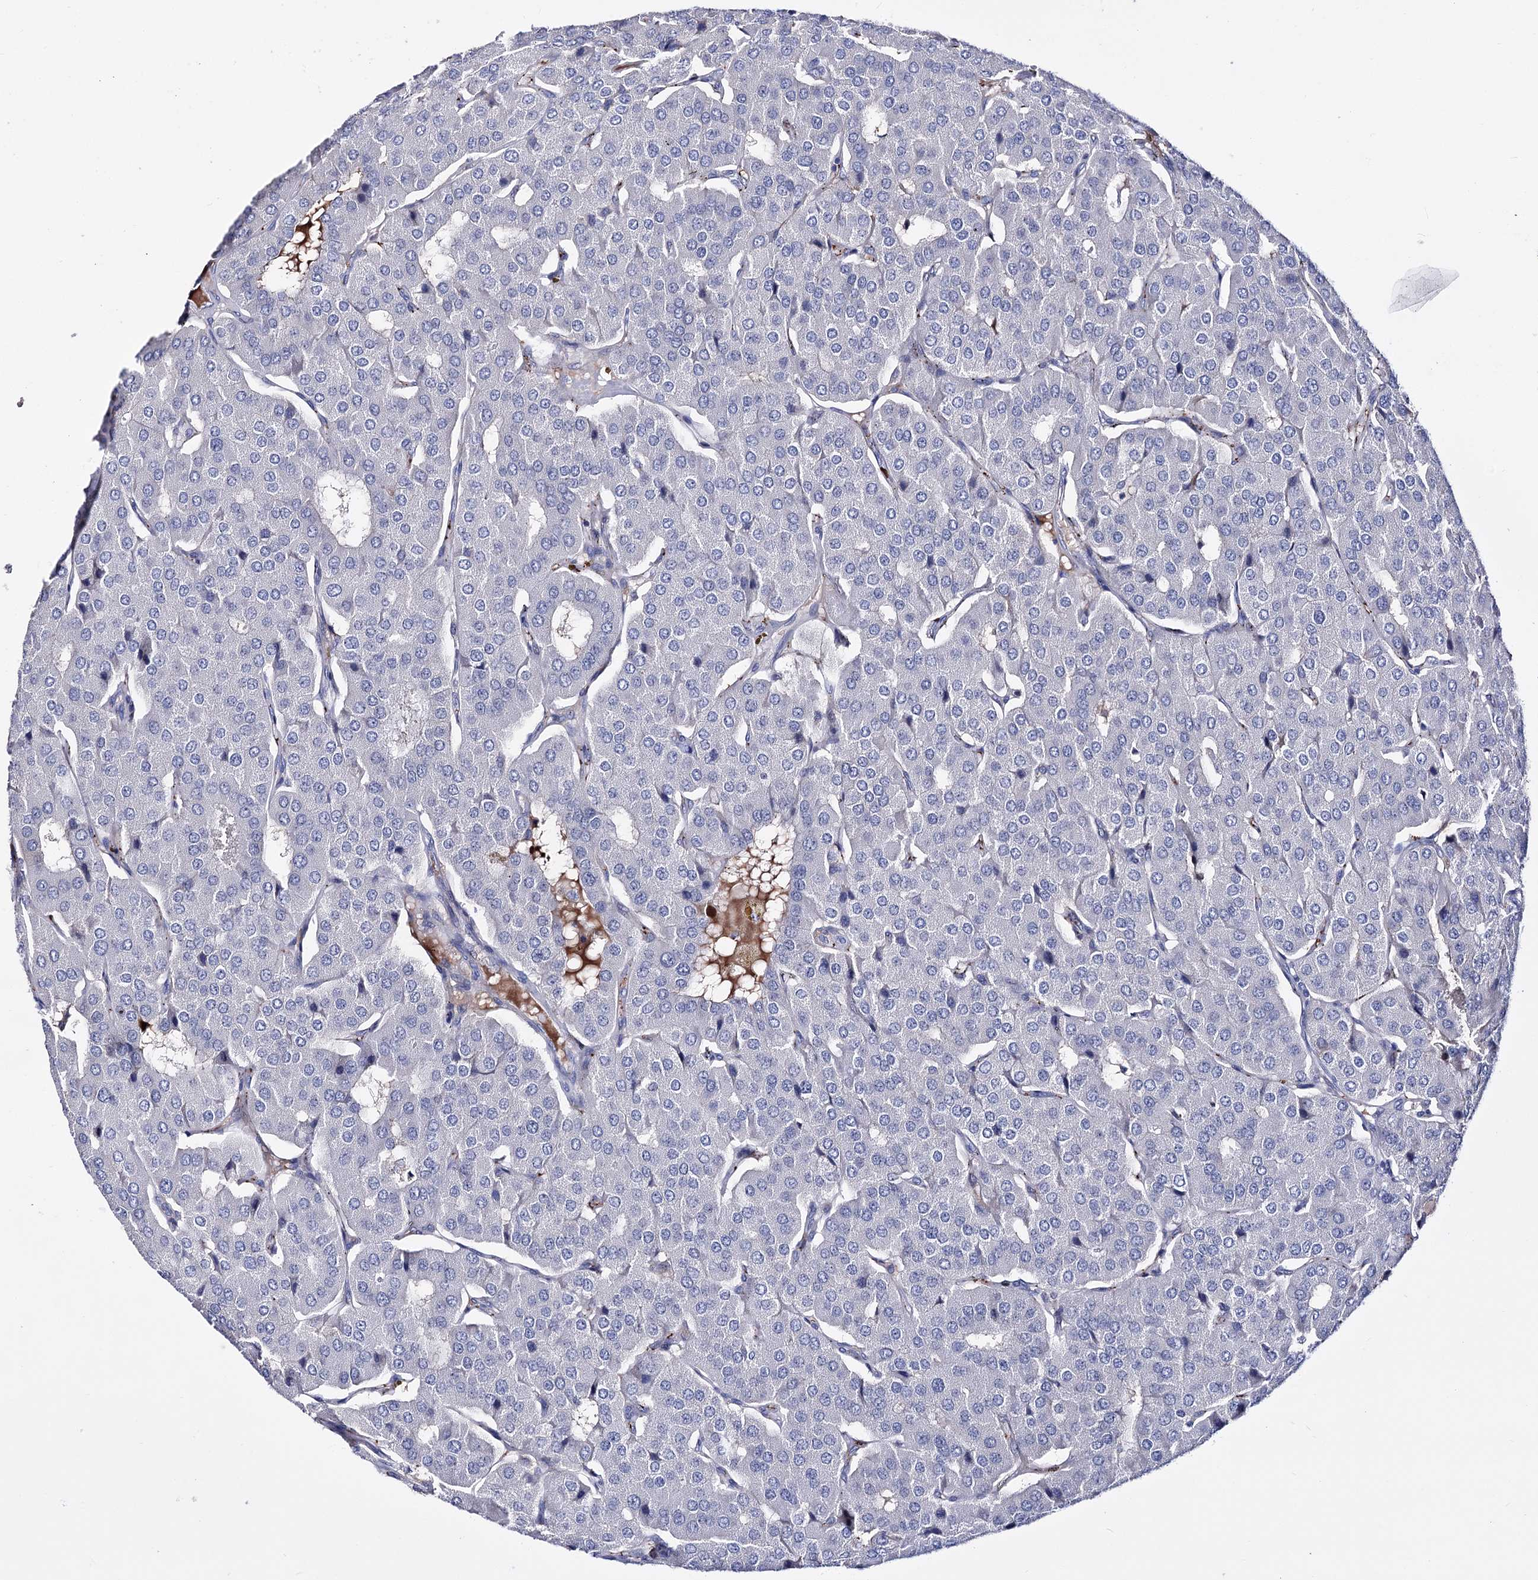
{"staining": {"intensity": "negative", "quantity": "none", "location": "none"}, "tissue": "parathyroid gland", "cell_type": "Glandular cells", "image_type": "normal", "snomed": [{"axis": "morphology", "description": "Normal tissue, NOS"}, {"axis": "morphology", "description": "Adenoma, NOS"}, {"axis": "topography", "description": "Parathyroid gland"}], "caption": "An IHC photomicrograph of benign parathyroid gland is shown. There is no staining in glandular cells of parathyroid gland.", "gene": "PCGF5", "patient": {"sex": "female", "age": 86}}